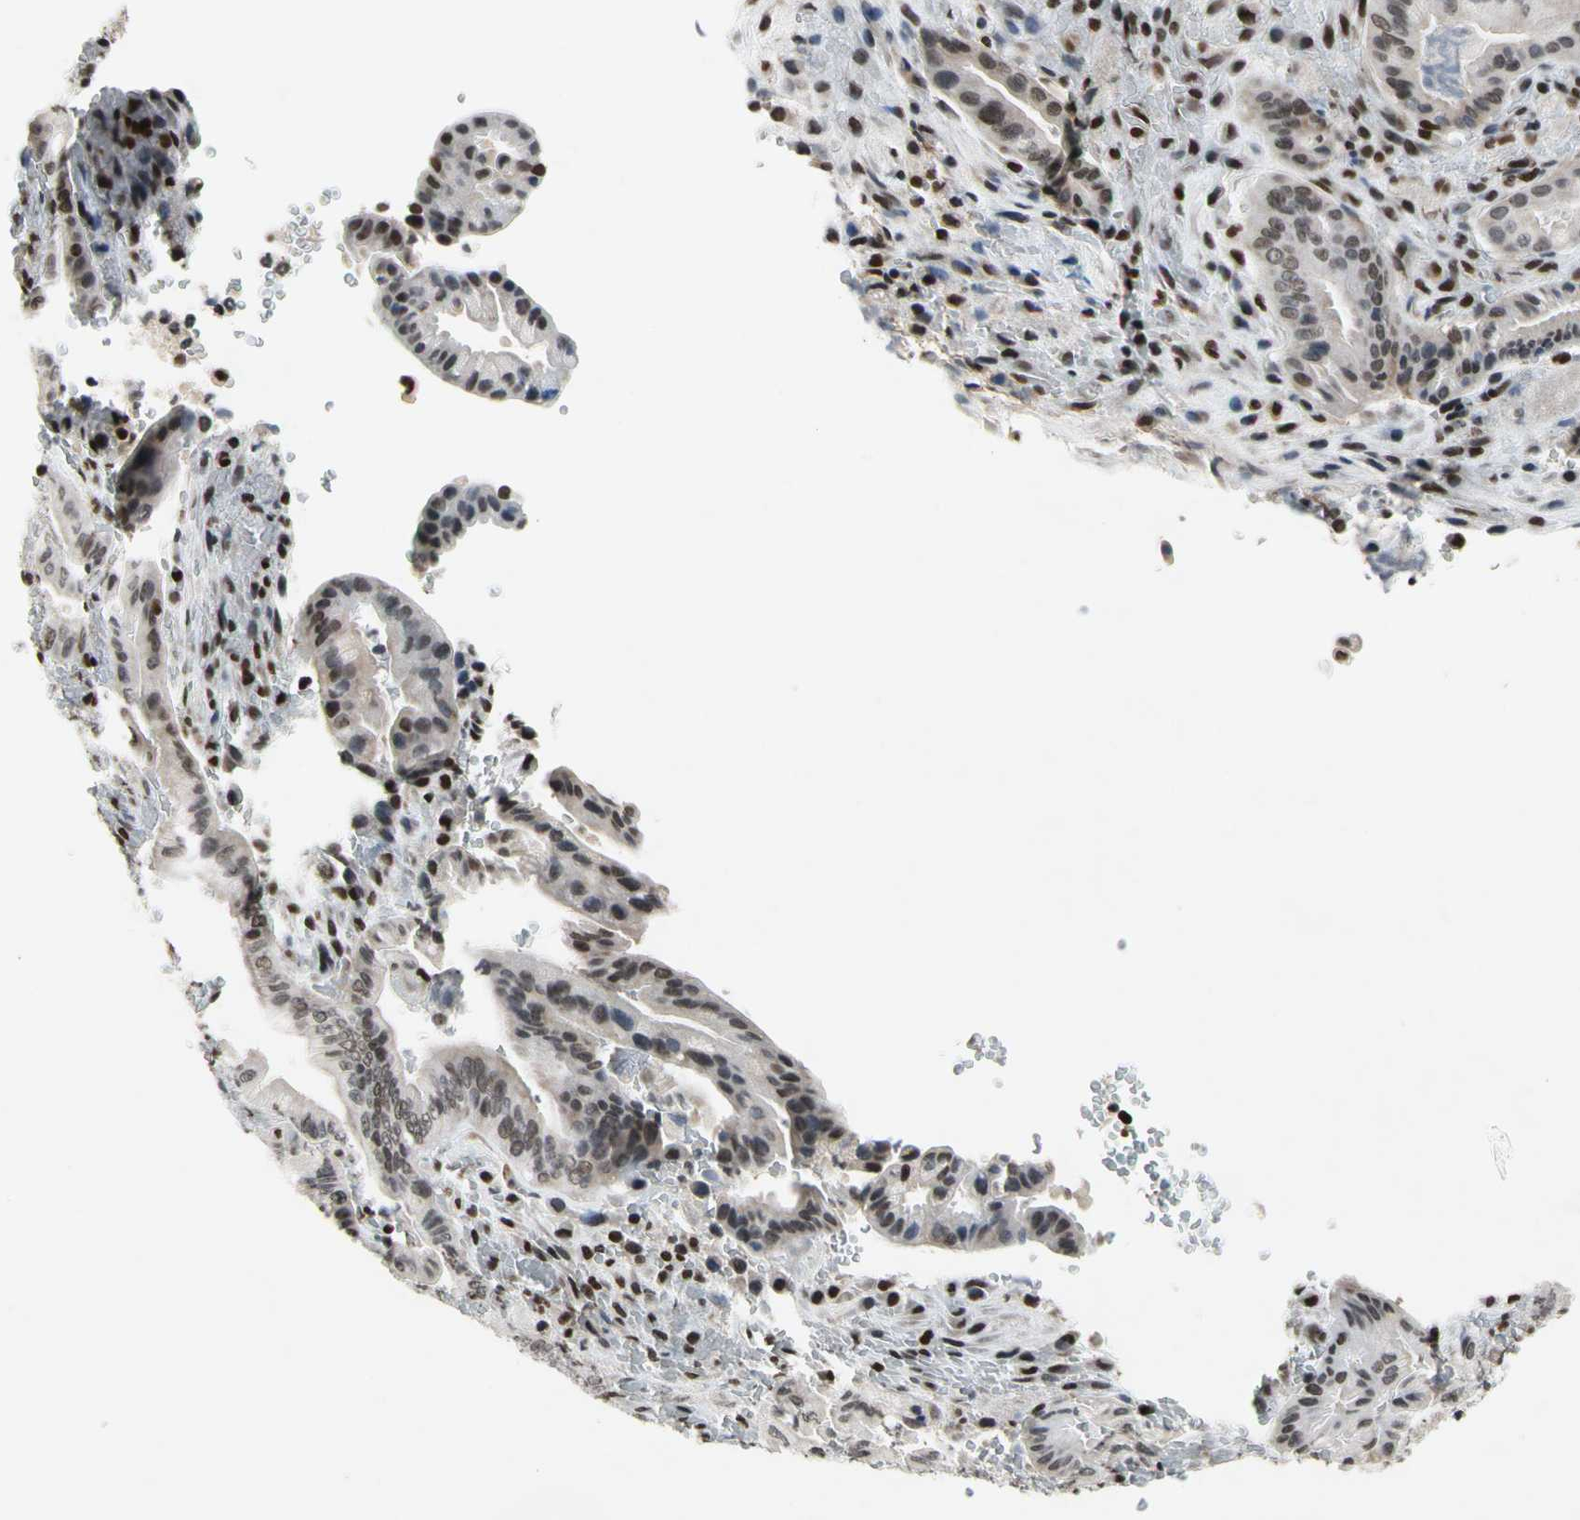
{"staining": {"intensity": "weak", "quantity": ">75%", "location": "nuclear"}, "tissue": "liver cancer", "cell_type": "Tumor cells", "image_type": "cancer", "snomed": [{"axis": "morphology", "description": "Cholangiocarcinoma"}, {"axis": "topography", "description": "Liver"}], "caption": "Liver cancer (cholangiocarcinoma) stained with a protein marker demonstrates weak staining in tumor cells.", "gene": "RECQL", "patient": {"sex": "female", "age": 68}}